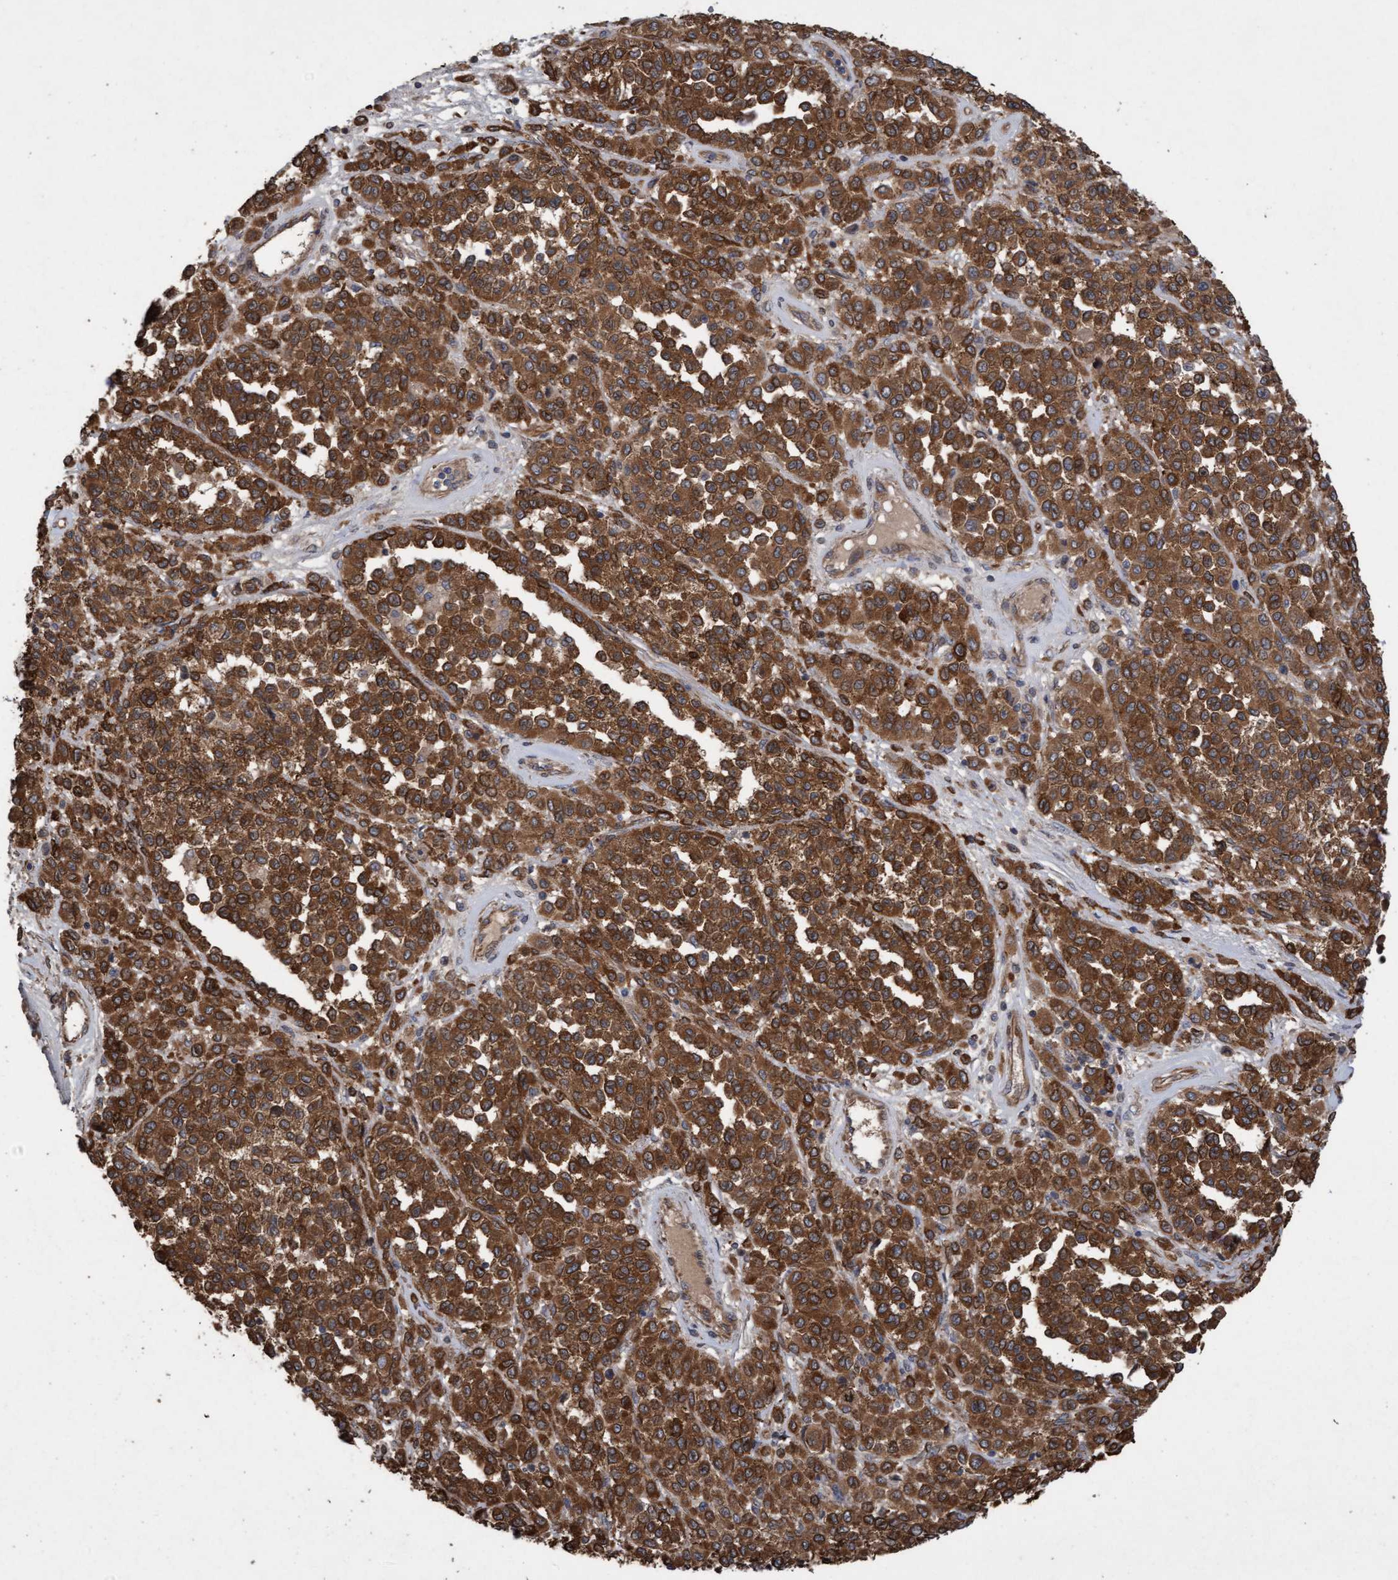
{"staining": {"intensity": "strong", "quantity": ">75%", "location": "cytoplasmic/membranous"}, "tissue": "melanoma", "cell_type": "Tumor cells", "image_type": "cancer", "snomed": [{"axis": "morphology", "description": "Malignant melanoma, Metastatic site"}, {"axis": "topography", "description": "Pancreas"}], "caption": "Immunohistochemical staining of melanoma displays high levels of strong cytoplasmic/membranous positivity in about >75% of tumor cells.", "gene": "CDC42EP4", "patient": {"sex": "female", "age": 30}}